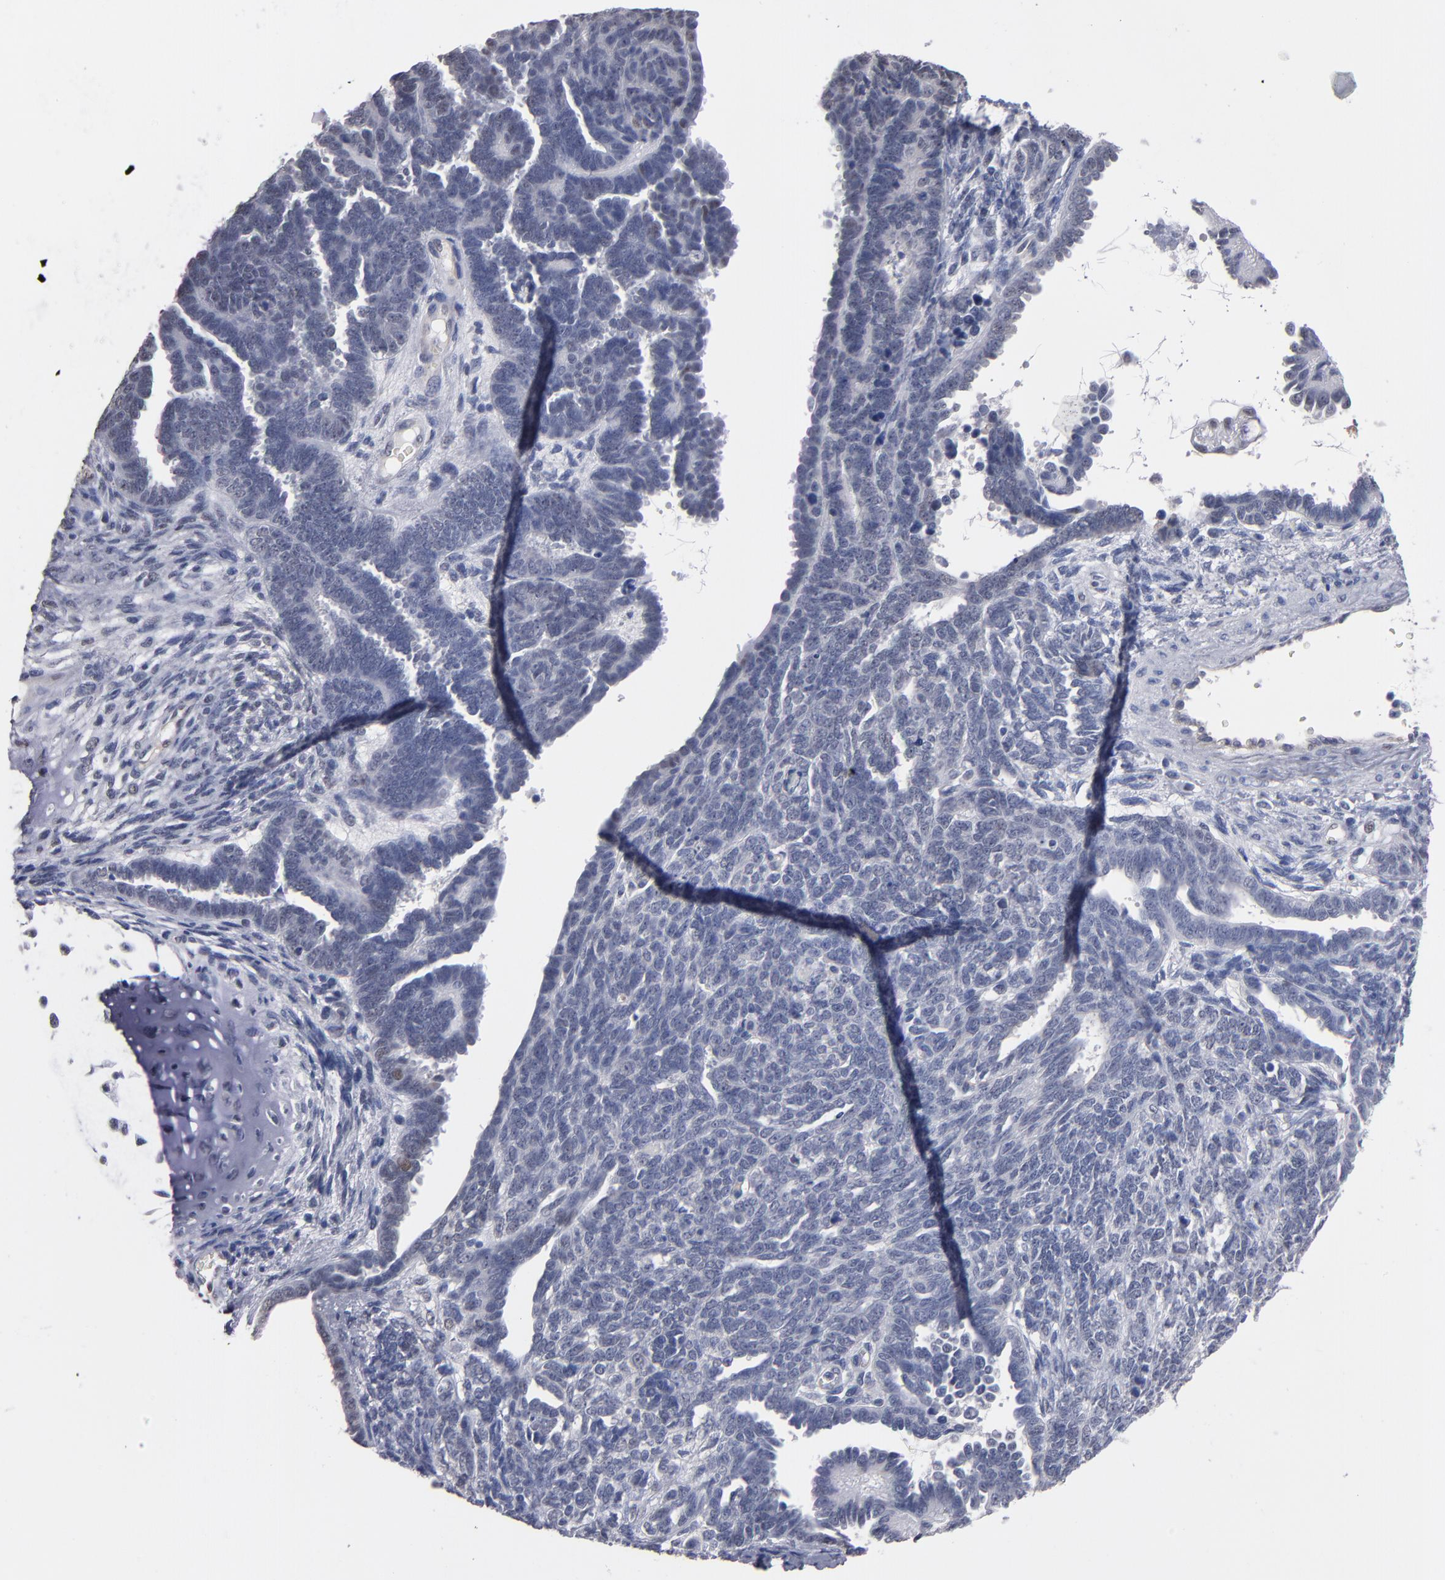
{"staining": {"intensity": "strong", "quantity": ">75%", "location": "nuclear"}, "tissue": "endometrial cancer", "cell_type": "Tumor cells", "image_type": "cancer", "snomed": [{"axis": "morphology", "description": "Neoplasm, malignant, NOS"}, {"axis": "topography", "description": "Endometrium"}], "caption": "This image shows immunohistochemistry staining of endometrial cancer, with high strong nuclear expression in approximately >75% of tumor cells.", "gene": "MN1", "patient": {"sex": "female", "age": 74}}